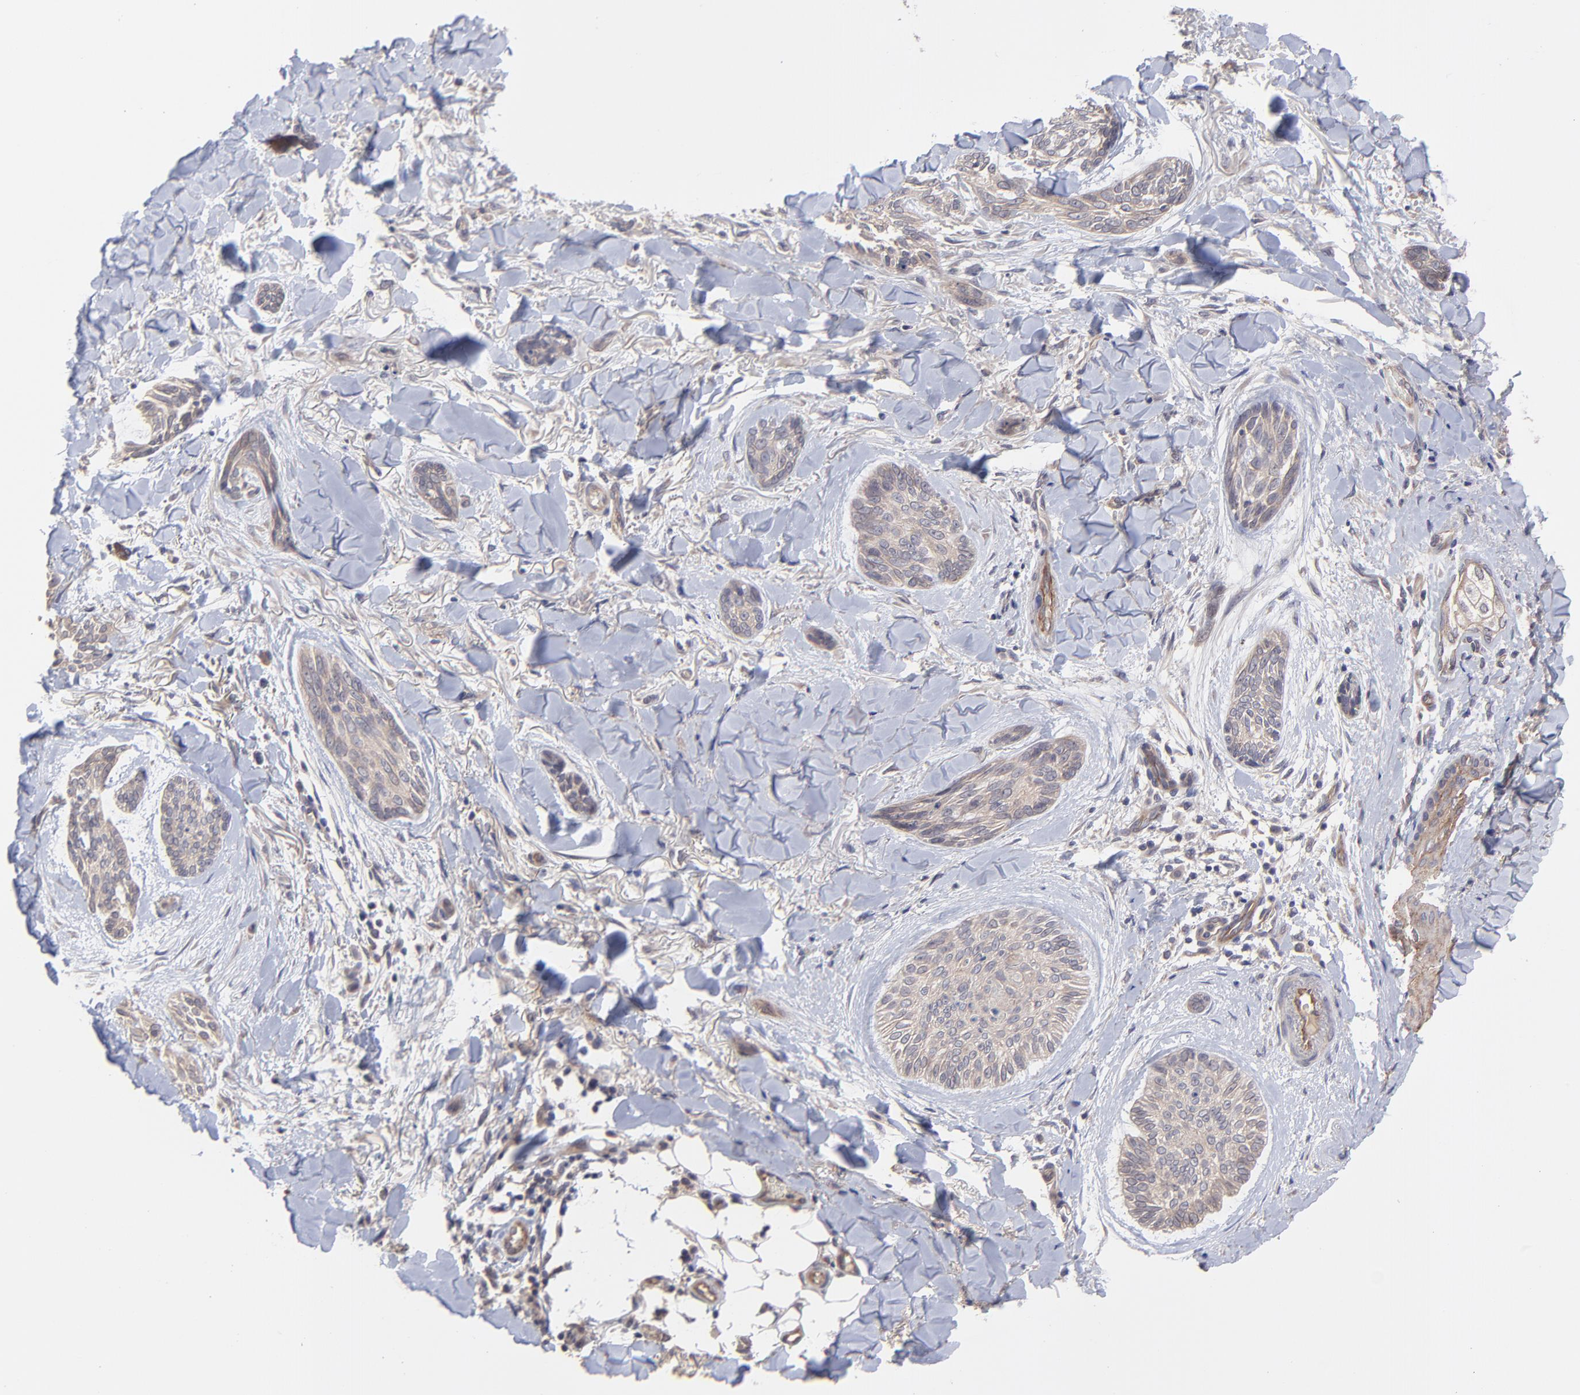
{"staining": {"intensity": "moderate", "quantity": ">75%", "location": "cytoplasmic/membranous"}, "tissue": "skin cancer", "cell_type": "Tumor cells", "image_type": "cancer", "snomed": [{"axis": "morphology", "description": "Normal tissue, NOS"}, {"axis": "morphology", "description": "Basal cell carcinoma"}, {"axis": "topography", "description": "Skin"}], "caption": "IHC micrograph of neoplastic tissue: basal cell carcinoma (skin) stained using IHC demonstrates medium levels of moderate protein expression localized specifically in the cytoplasmic/membranous of tumor cells, appearing as a cytoplasmic/membranous brown color.", "gene": "ZNF780B", "patient": {"sex": "female", "age": 71}}